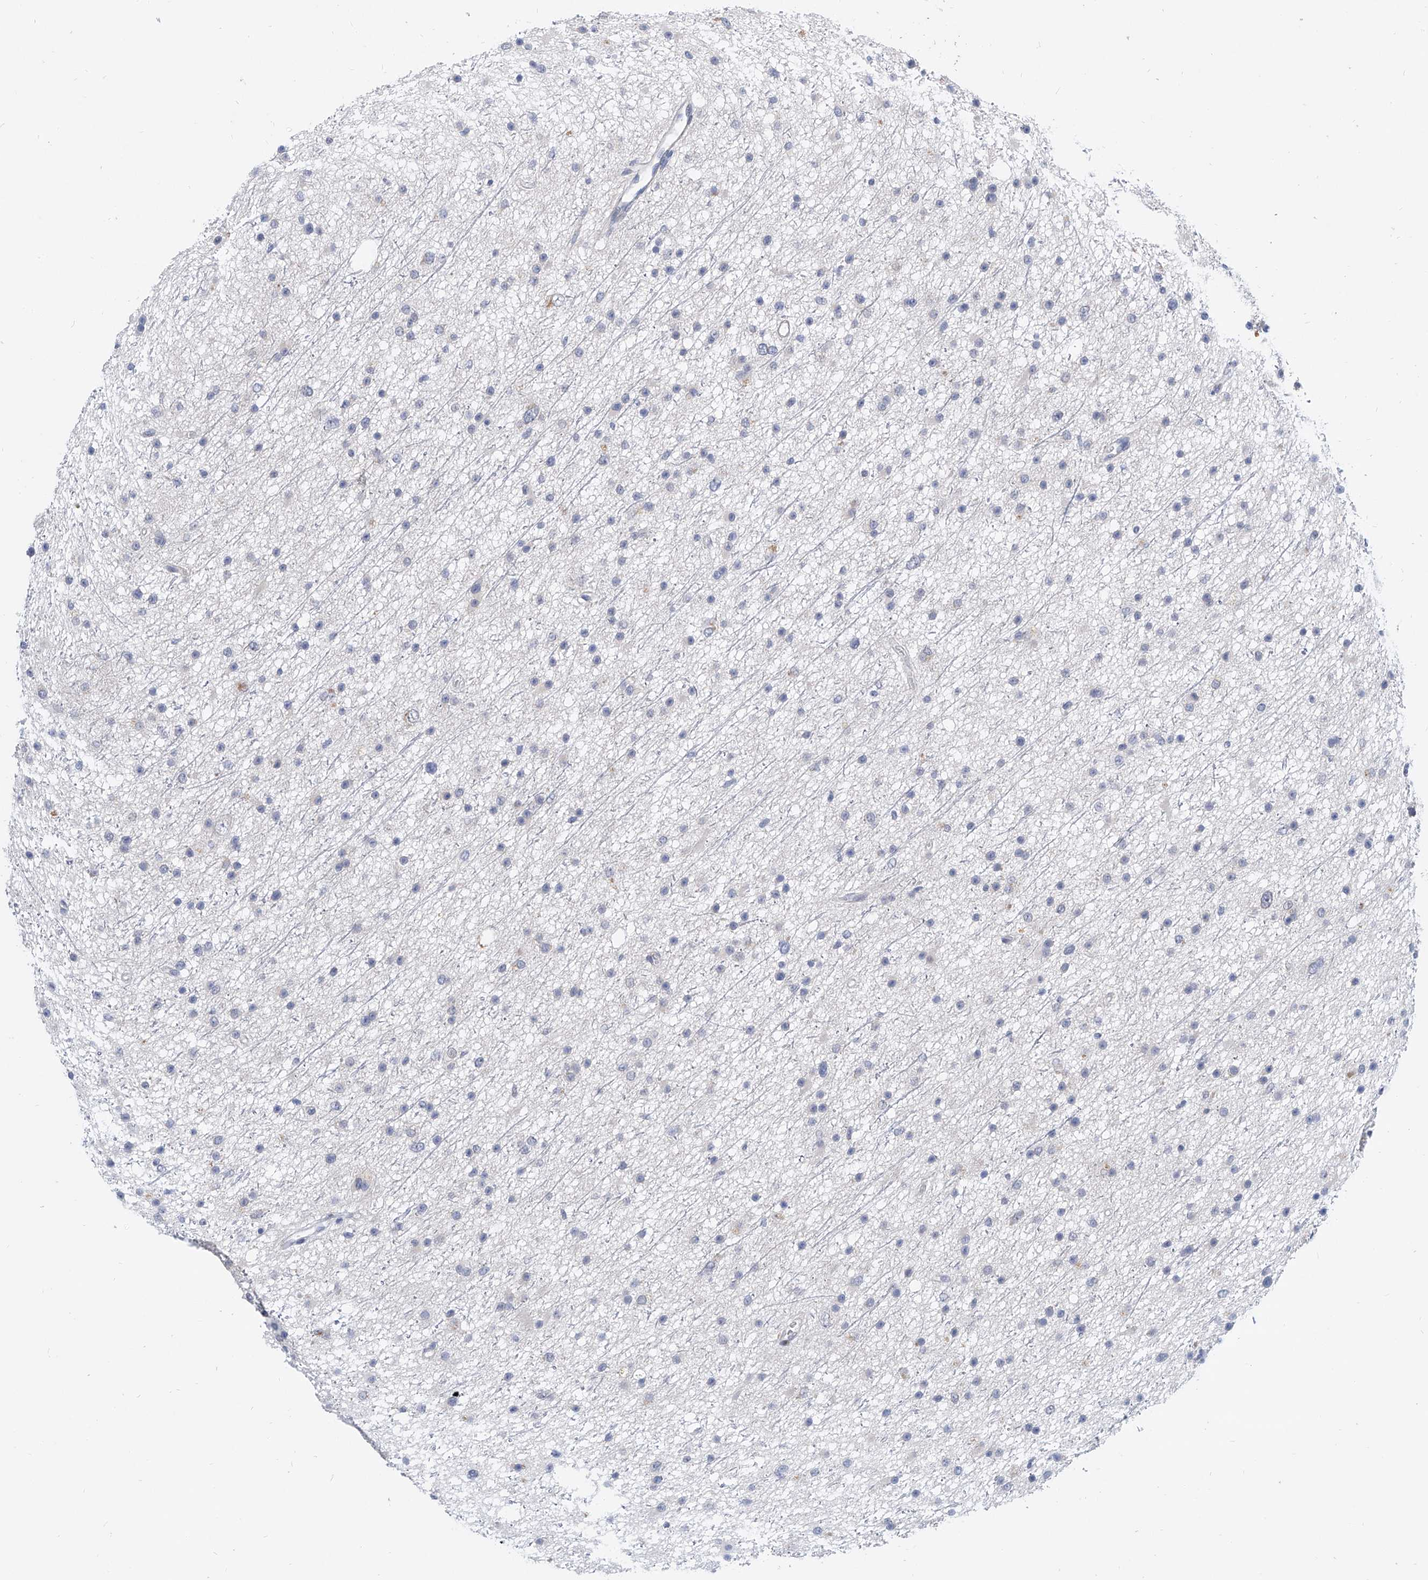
{"staining": {"intensity": "negative", "quantity": "none", "location": "none"}, "tissue": "glioma", "cell_type": "Tumor cells", "image_type": "cancer", "snomed": [{"axis": "morphology", "description": "Glioma, malignant, Low grade"}, {"axis": "topography", "description": "Cerebral cortex"}], "caption": "High magnification brightfield microscopy of glioma stained with DAB (3,3'-diaminobenzidine) (brown) and counterstained with hematoxylin (blue): tumor cells show no significant positivity. (DAB immunohistochemistry, high magnification).", "gene": "BPTF", "patient": {"sex": "female", "age": 39}}